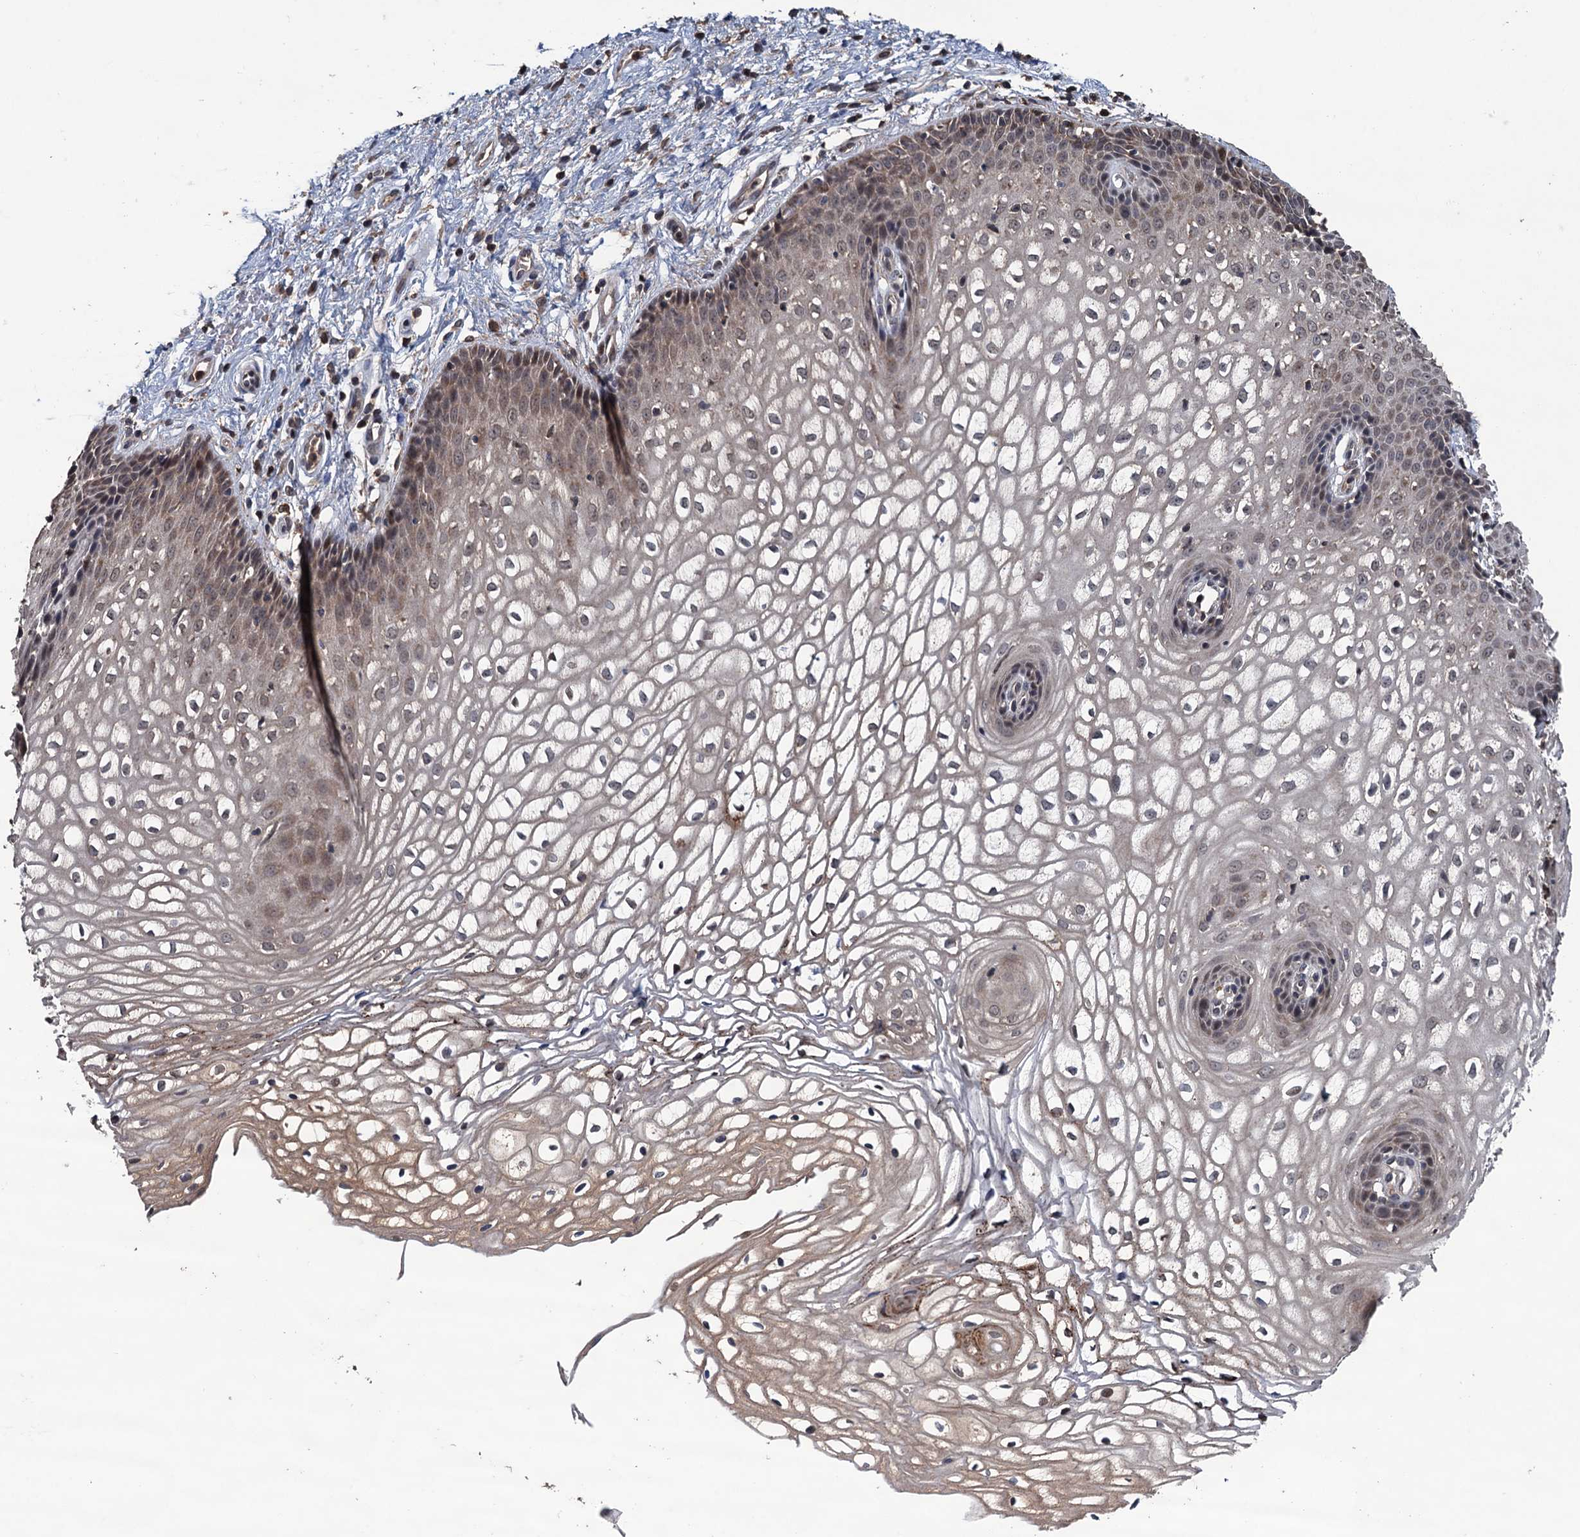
{"staining": {"intensity": "moderate", "quantity": "25%-75%", "location": "cytoplasmic/membranous"}, "tissue": "vagina", "cell_type": "Squamous epithelial cells", "image_type": "normal", "snomed": [{"axis": "morphology", "description": "Normal tissue, NOS"}, {"axis": "topography", "description": "Vagina"}], "caption": "Protein staining displays moderate cytoplasmic/membranous expression in about 25%-75% of squamous epithelial cells in benign vagina.", "gene": "ZNF438", "patient": {"sex": "female", "age": 34}}